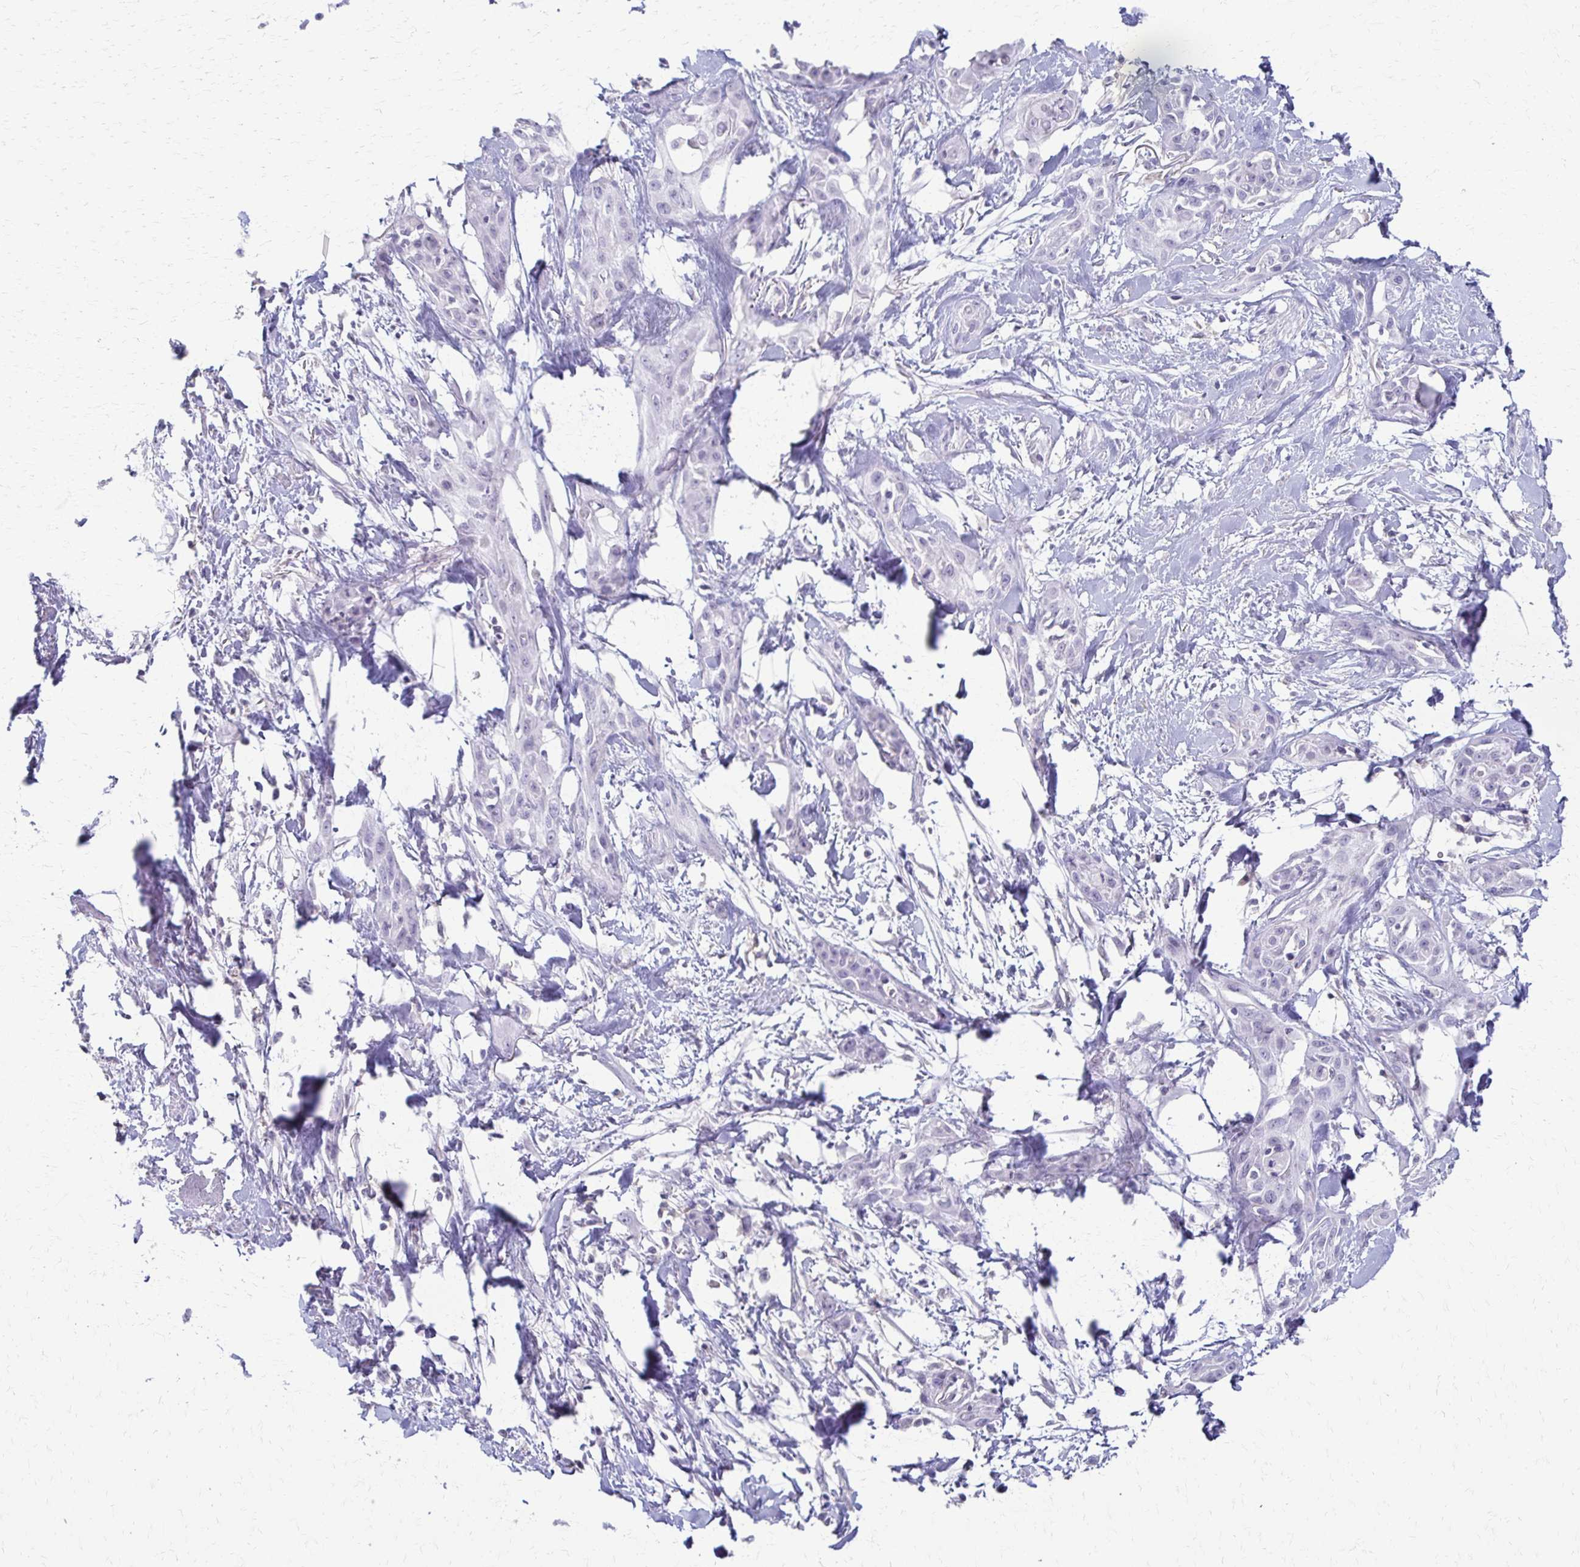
{"staining": {"intensity": "negative", "quantity": "none", "location": "none"}, "tissue": "skin cancer", "cell_type": "Tumor cells", "image_type": "cancer", "snomed": [{"axis": "morphology", "description": "Squamous cell carcinoma, NOS"}, {"axis": "topography", "description": "Skin"}, {"axis": "topography", "description": "Anal"}], "caption": "There is no significant staining in tumor cells of skin cancer.", "gene": "FCGR2B", "patient": {"sex": "male", "age": 64}}